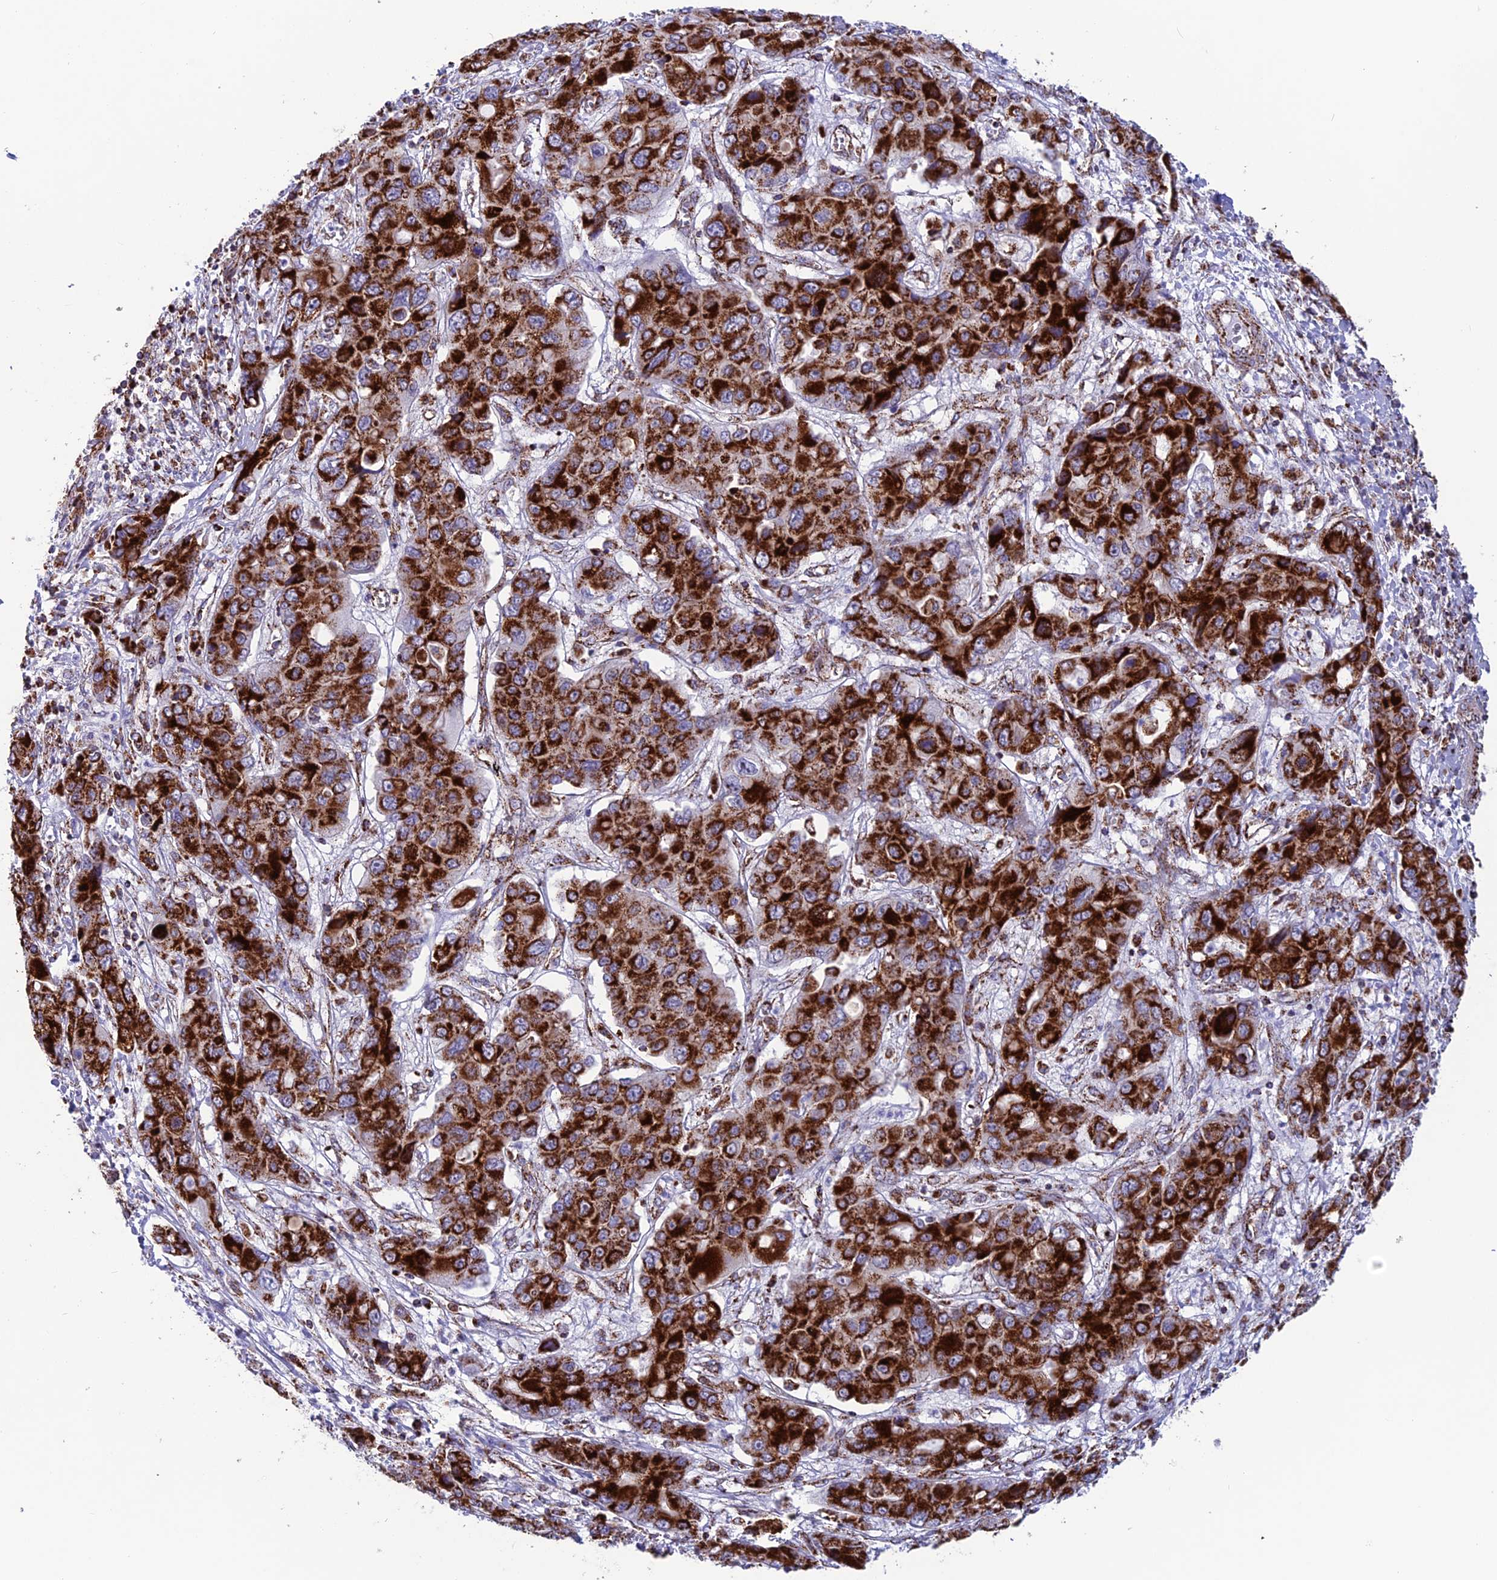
{"staining": {"intensity": "strong", "quantity": ">75%", "location": "cytoplasmic/membranous"}, "tissue": "liver cancer", "cell_type": "Tumor cells", "image_type": "cancer", "snomed": [{"axis": "morphology", "description": "Cholangiocarcinoma"}, {"axis": "topography", "description": "Liver"}], "caption": "Liver cancer stained for a protein shows strong cytoplasmic/membranous positivity in tumor cells.", "gene": "MRPS18B", "patient": {"sex": "male", "age": 67}}